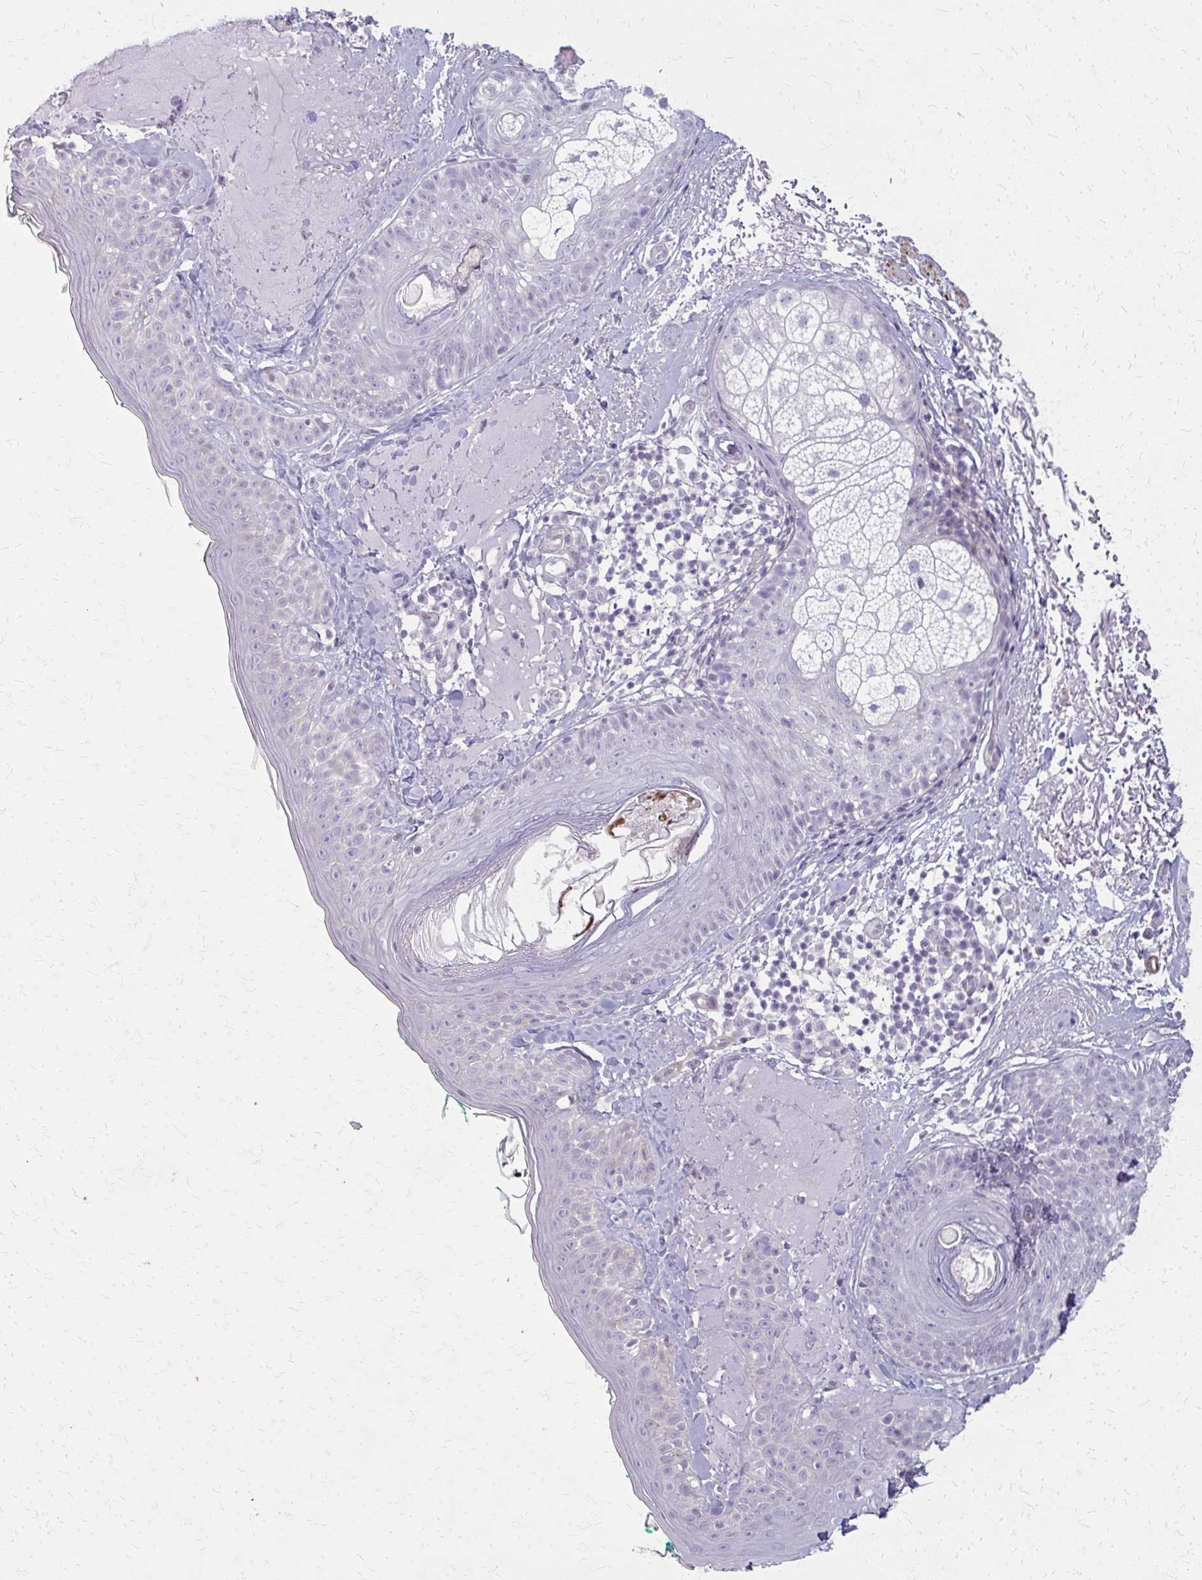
{"staining": {"intensity": "negative", "quantity": "none", "location": "none"}, "tissue": "skin", "cell_type": "Fibroblasts", "image_type": "normal", "snomed": [{"axis": "morphology", "description": "Normal tissue, NOS"}, {"axis": "topography", "description": "Skin"}], "caption": "DAB immunohistochemical staining of benign skin displays no significant expression in fibroblasts. (DAB (3,3'-diaminobenzidine) immunohistochemistry (IHC), high magnification).", "gene": "TENM4", "patient": {"sex": "male", "age": 73}}